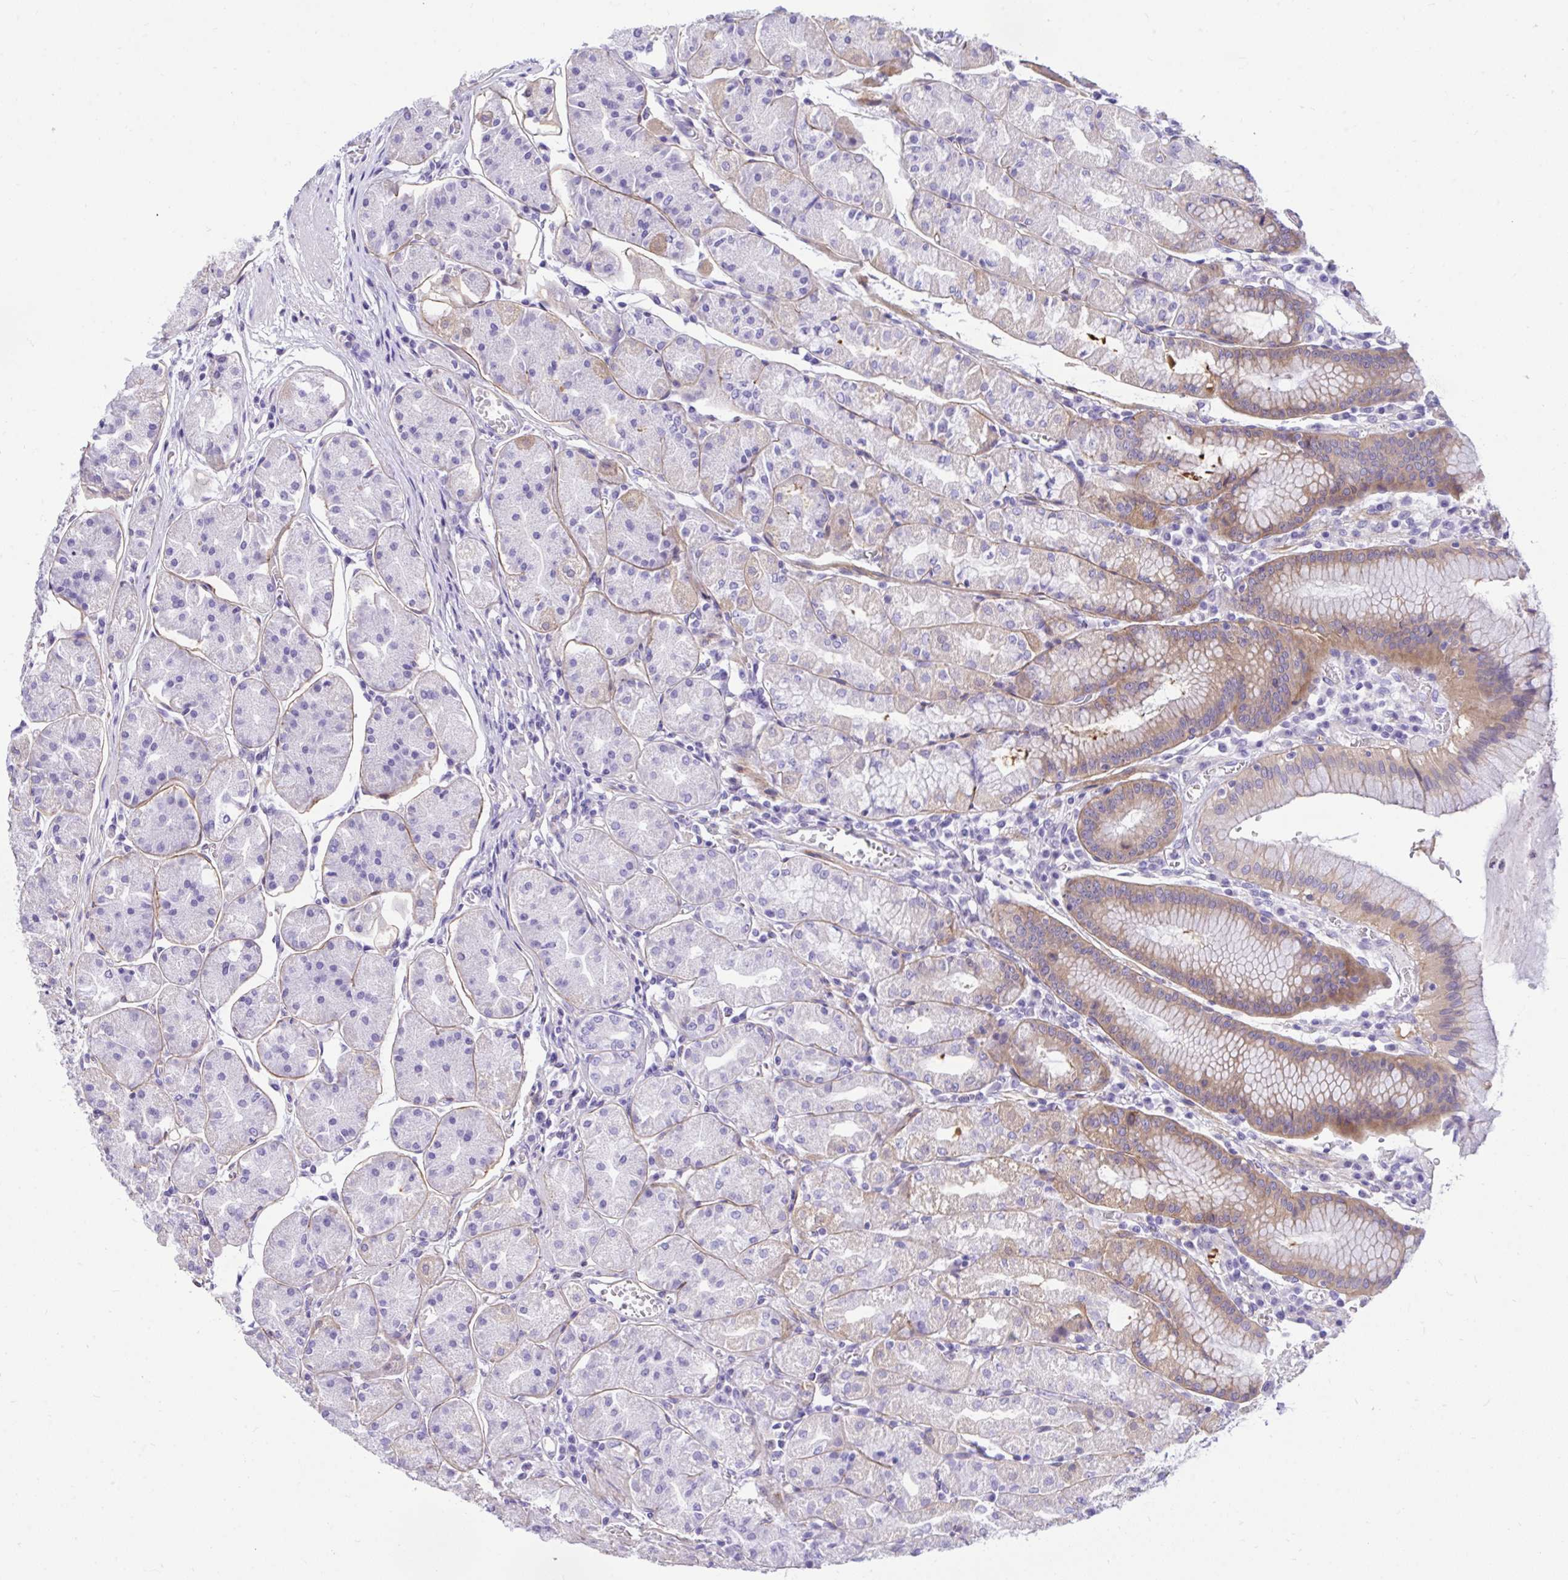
{"staining": {"intensity": "weak", "quantity": "<25%", "location": "cytoplasmic/membranous"}, "tissue": "stomach", "cell_type": "Glandular cells", "image_type": "normal", "snomed": [{"axis": "morphology", "description": "Normal tissue, NOS"}, {"axis": "topography", "description": "Stomach"}], "caption": "DAB (3,3'-diaminobenzidine) immunohistochemical staining of normal stomach shows no significant expression in glandular cells. (Brightfield microscopy of DAB (3,3'-diaminobenzidine) immunohistochemistry (IHC) at high magnification).", "gene": "TLN2", "patient": {"sex": "male", "age": 55}}